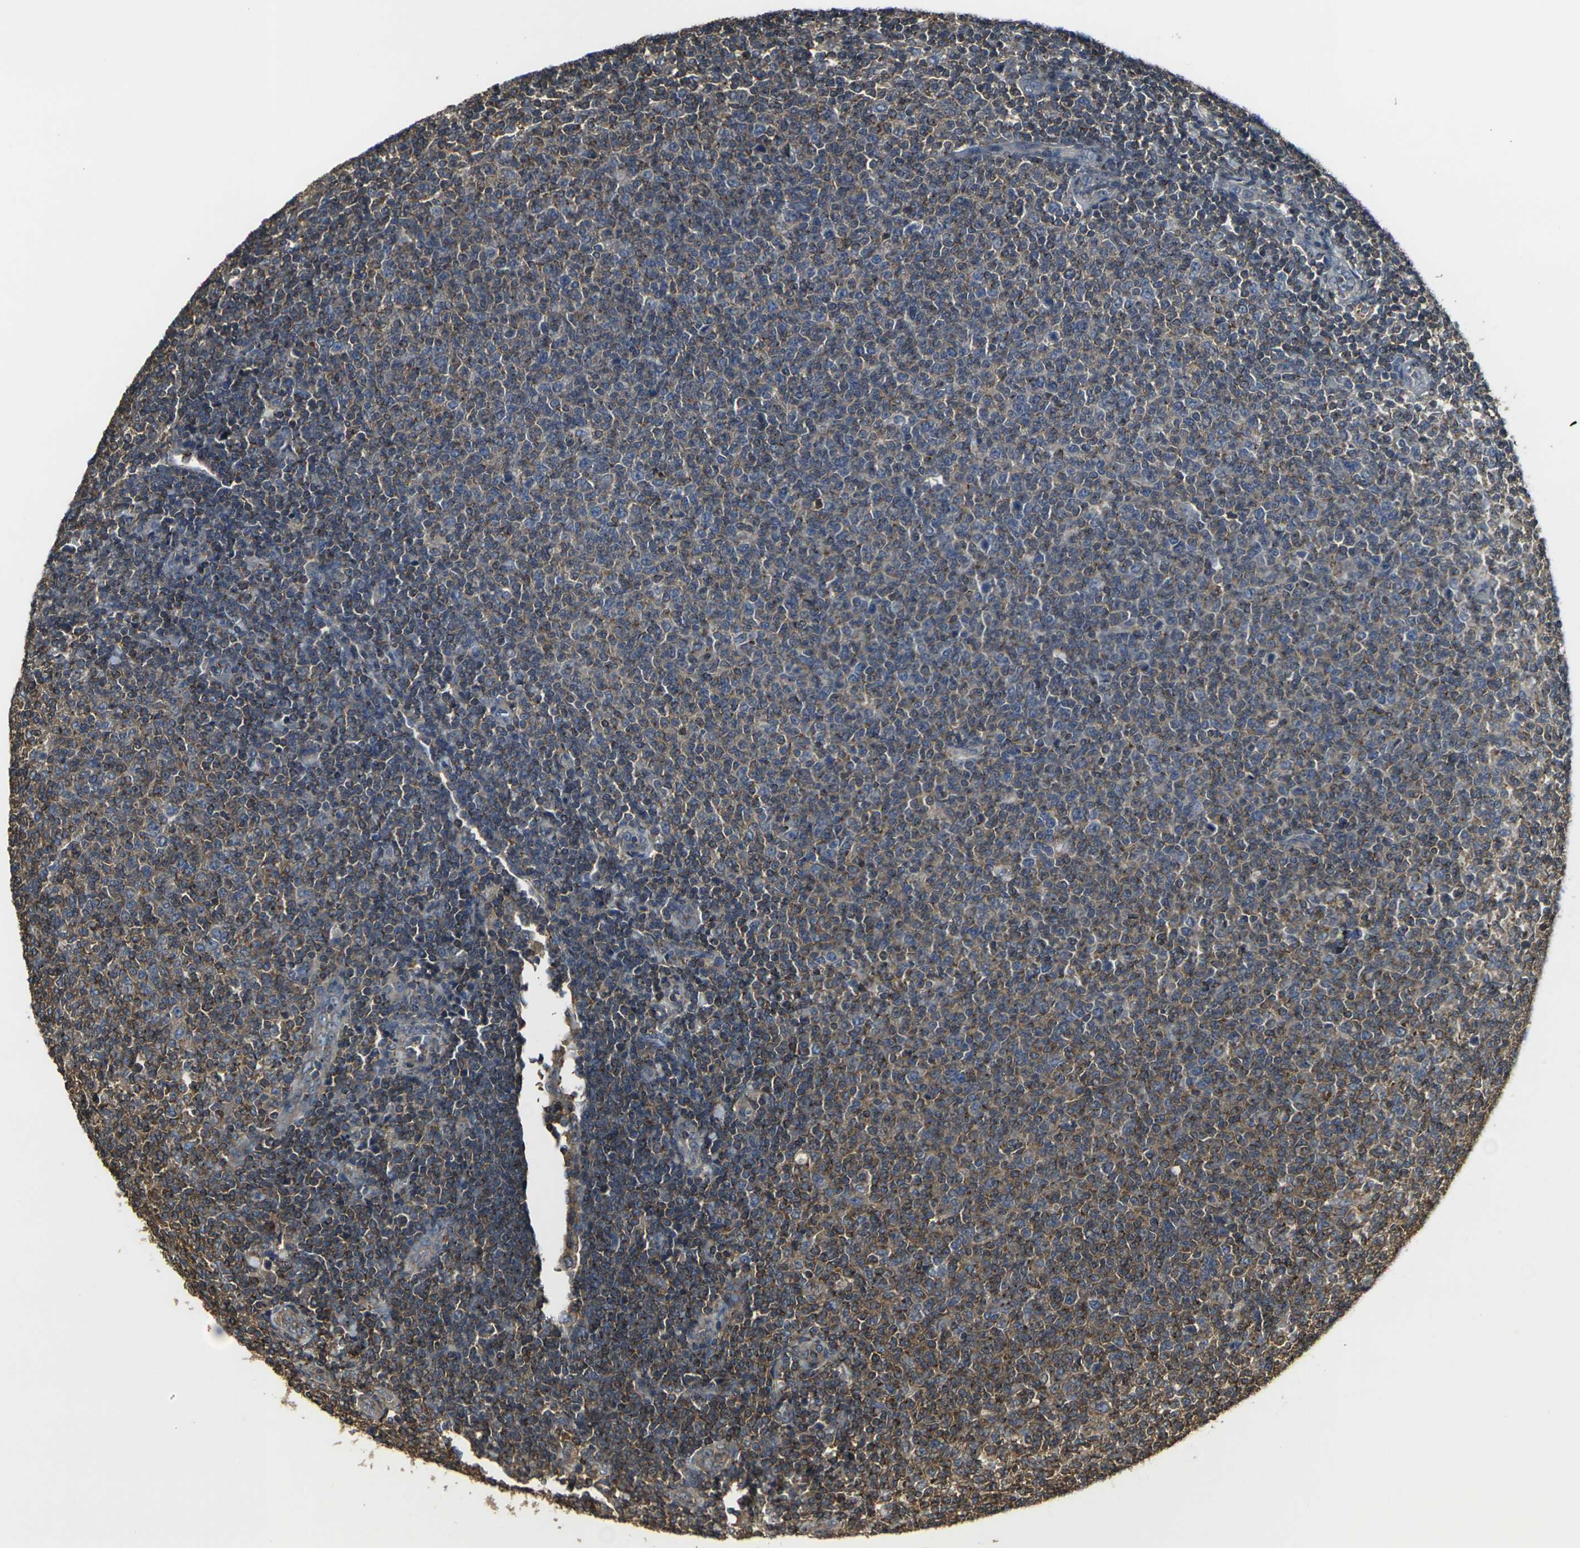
{"staining": {"intensity": "weak", "quantity": ">75%", "location": "cytoplasmic/membranous"}, "tissue": "lymphoma", "cell_type": "Tumor cells", "image_type": "cancer", "snomed": [{"axis": "morphology", "description": "Malignant lymphoma, non-Hodgkin's type, Low grade"}, {"axis": "topography", "description": "Lymph node"}], "caption": "A brown stain highlights weak cytoplasmic/membranous positivity of a protein in lymphoma tumor cells. (DAB (3,3'-diaminobenzidine) IHC with brightfield microscopy, high magnification).", "gene": "PRKACB", "patient": {"sex": "male", "age": 66}}